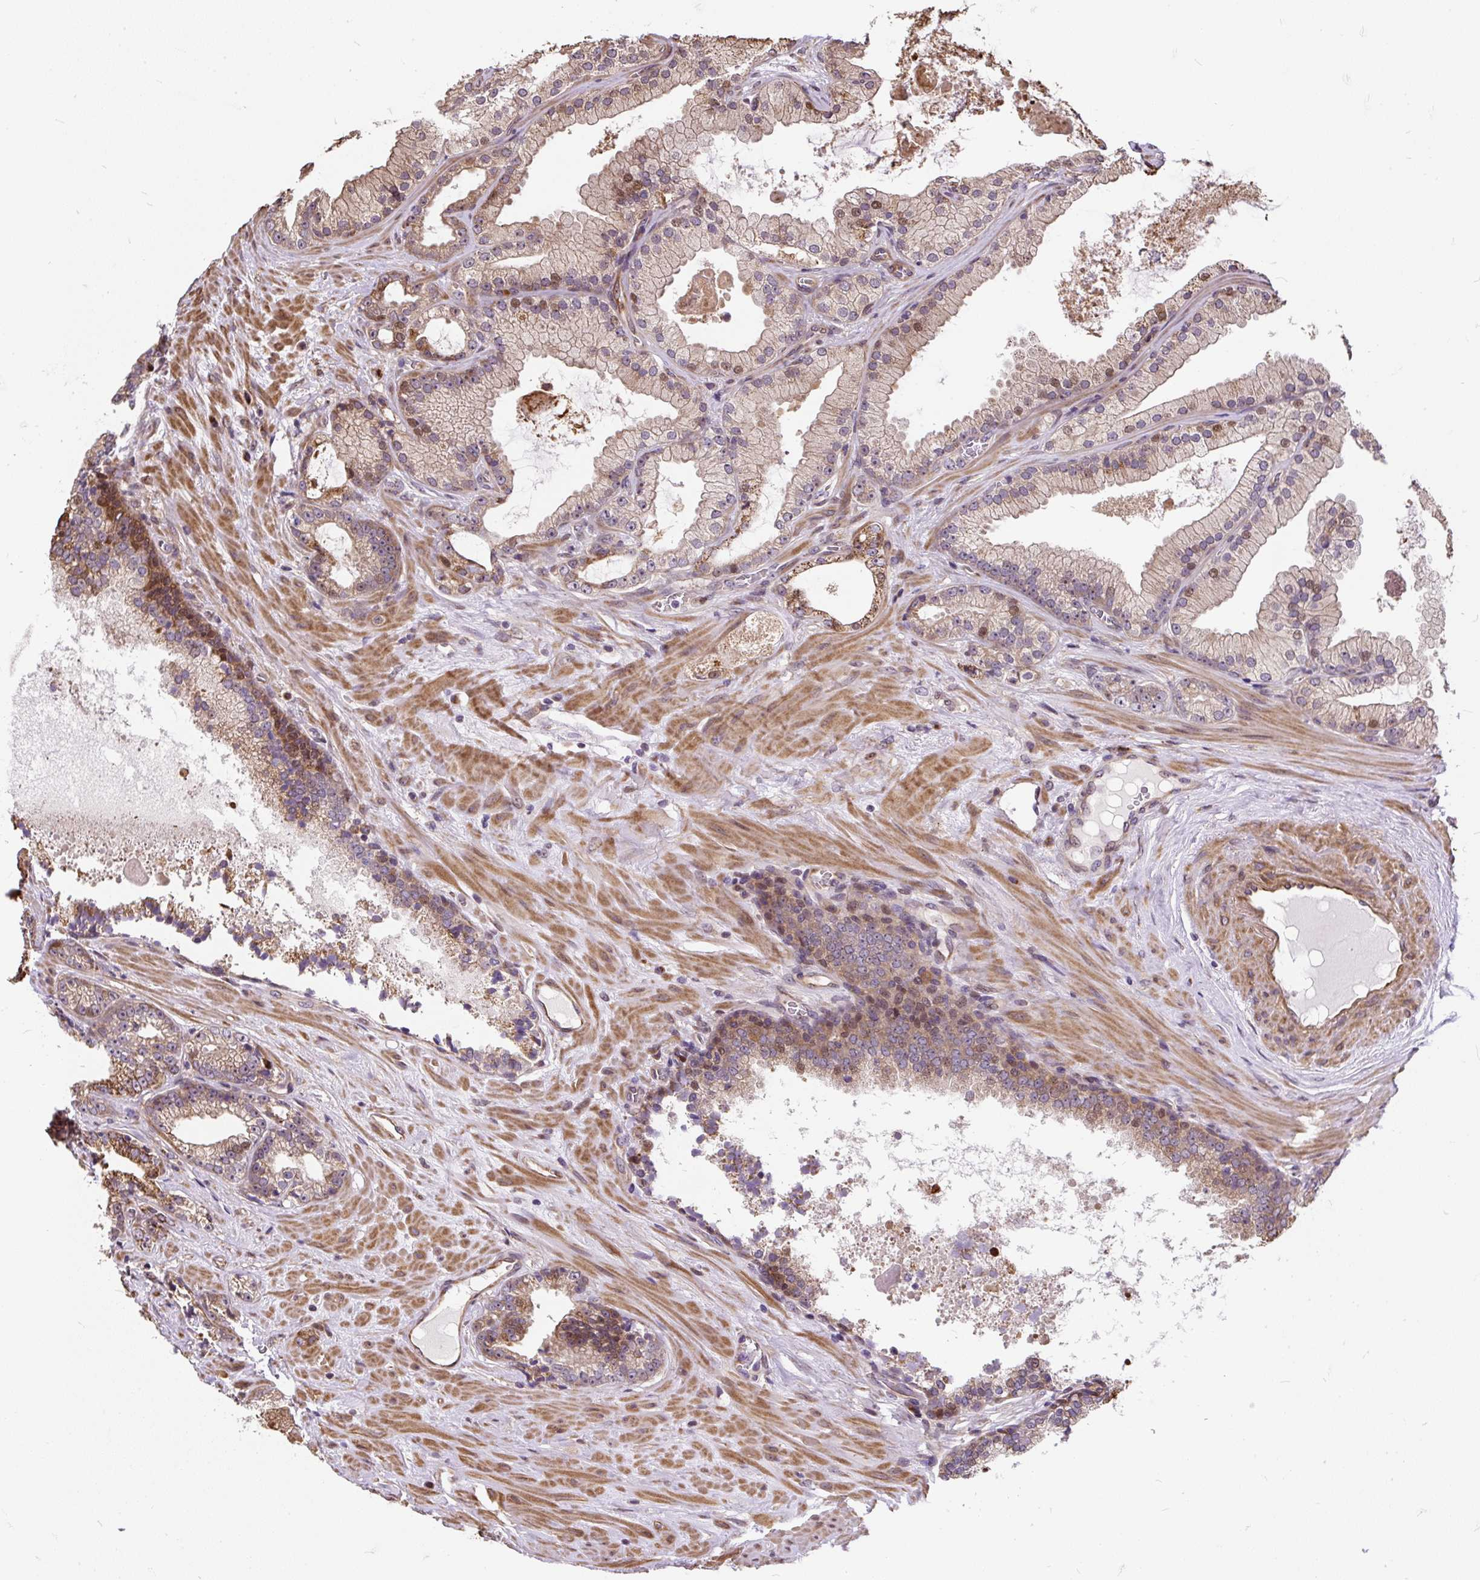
{"staining": {"intensity": "weak", "quantity": ">75%", "location": "cytoplasmic/membranous,nuclear"}, "tissue": "prostate cancer", "cell_type": "Tumor cells", "image_type": "cancer", "snomed": [{"axis": "morphology", "description": "Adenocarcinoma, High grade"}, {"axis": "topography", "description": "Prostate"}], "caption": "Protein expression by immunohistochemistry shows weak cytoplasmic/membranous and nuclear staining in about >75% of tumor cells in high-grade adenocarcinoma (prostate).", "gene": "PUS7L", "patient": {"sex": "male", "age": 68}}